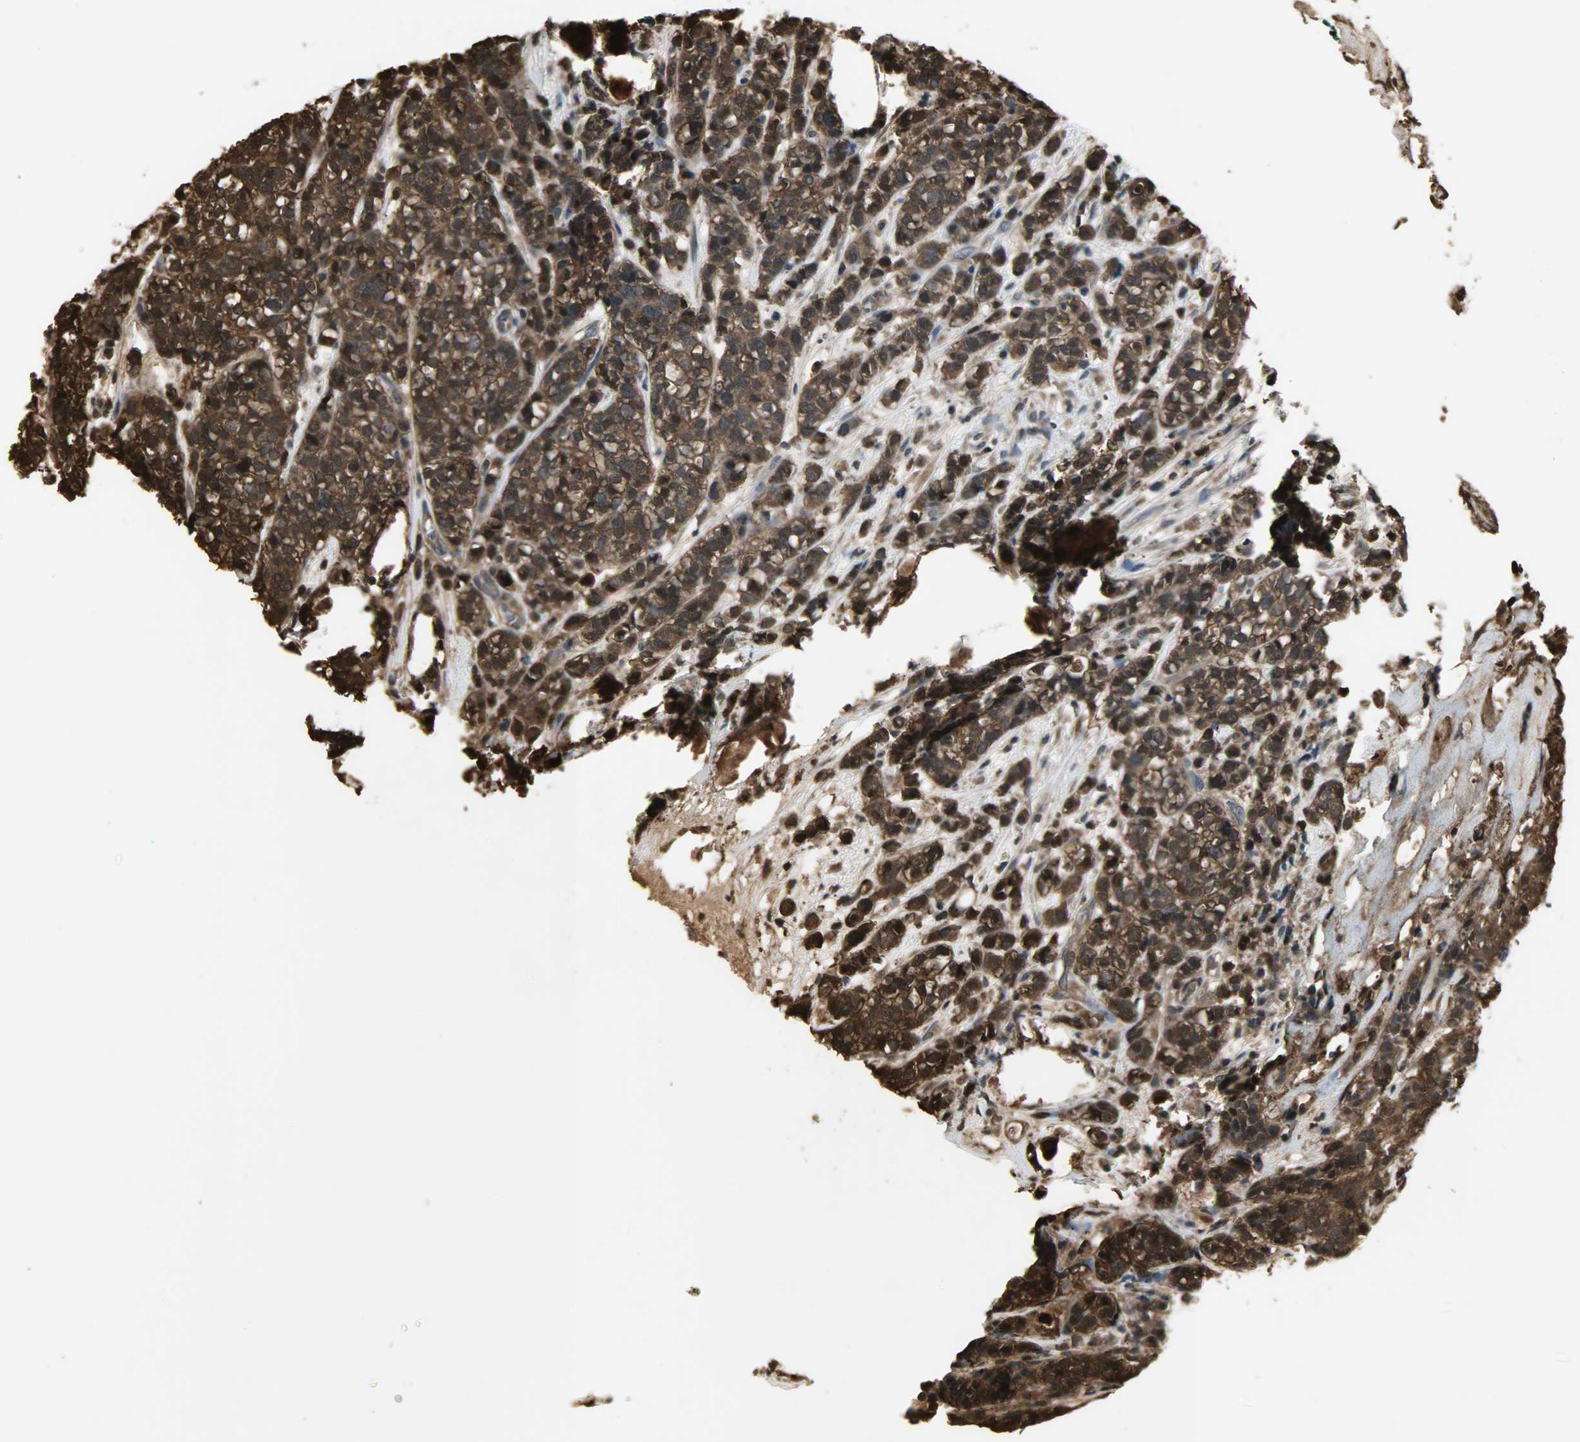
{"staining": {"intensity": "strong", "quantity": ">75%", "location": "cytoplasmic/membranous,nuclear"}, "tissue": "head and neck cancer", "cell_type": "Tumor cells", "image_type": "cancer", "snomed": [{"axis": "morphology", "description": "Adenocarcinoma, NOS"}, {"axis": "topography", "description": "Salivary gland"}, {"axis": "topography", "description": "Head-Neck"}], "caption": "The immunohistochemical stain highlights strong cytoplasmic/membranous and nuclear staining in tumor cells of head and neck cancer tissue.", "gene": "YWHAZ", "patient": {"sex": "female", "age": 65}}